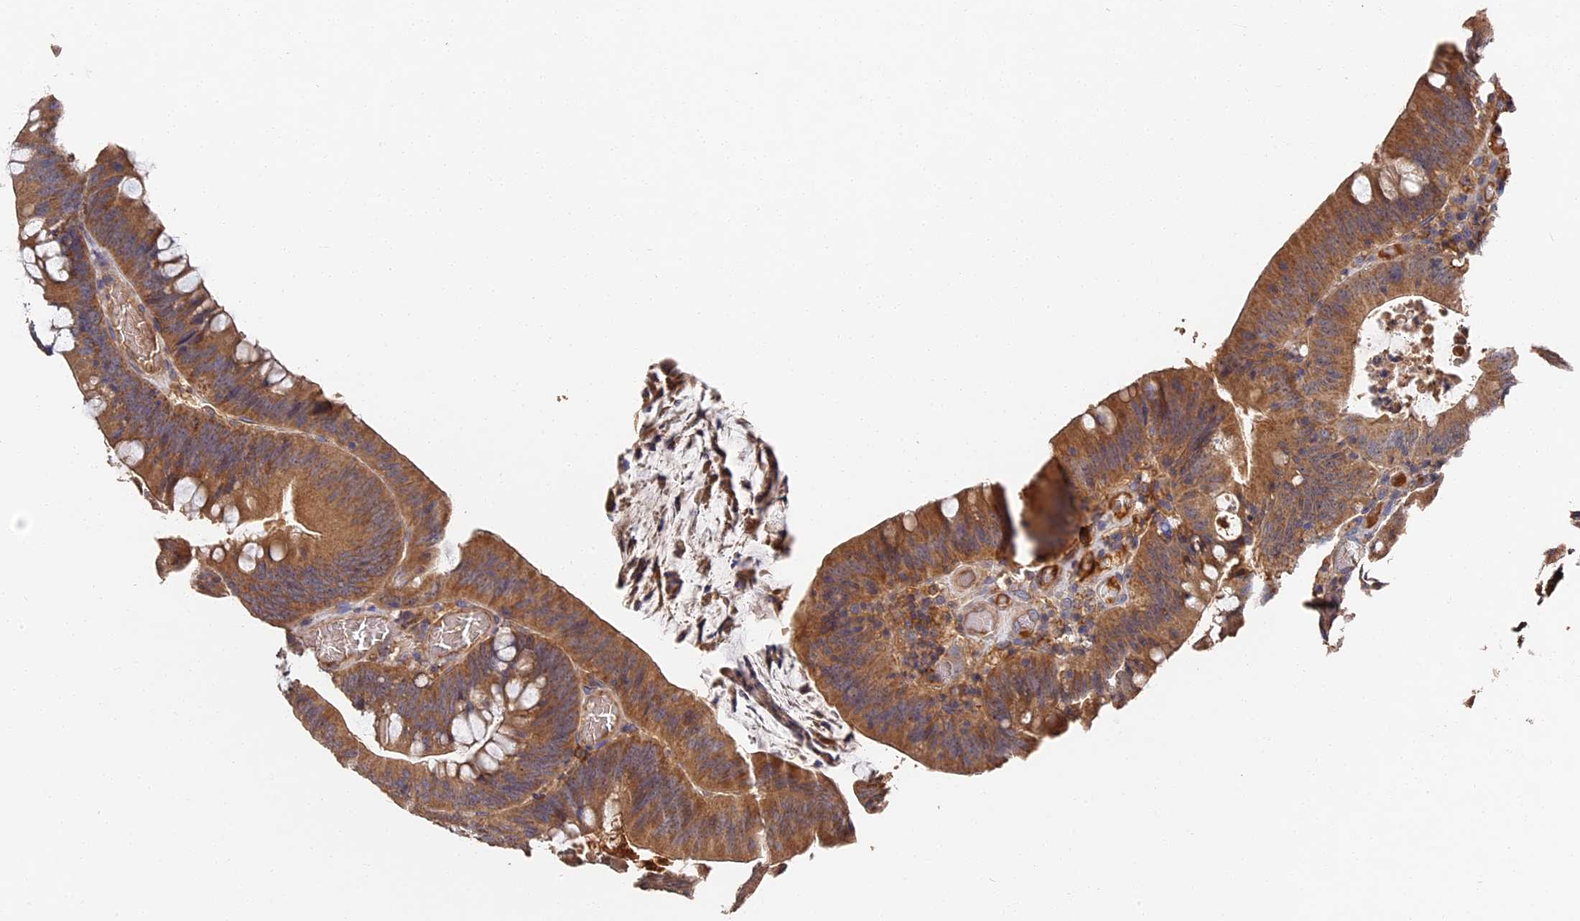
{"staining": {"intensity": "moderate", "quantity": ">75%", "location": "cytoplasmic/membranous"}, "tissue": "colorectal cancer", "cell_type": "Tumor cells", "image_type": "cancer", "snomed": [{"axis": "morphology", "description": "Normal tissue, NOS"}, {"axis": "topography", "description": "Colon"}], "caption": "Immunohistochemical staining of colorectal cancer demonstrates medium levels of moderate cytoplasmic/membranous positivity in approximately >75% of tumor cells.", "gene": "DHRS11", "patient": {"sex": "female", "age": 82}}